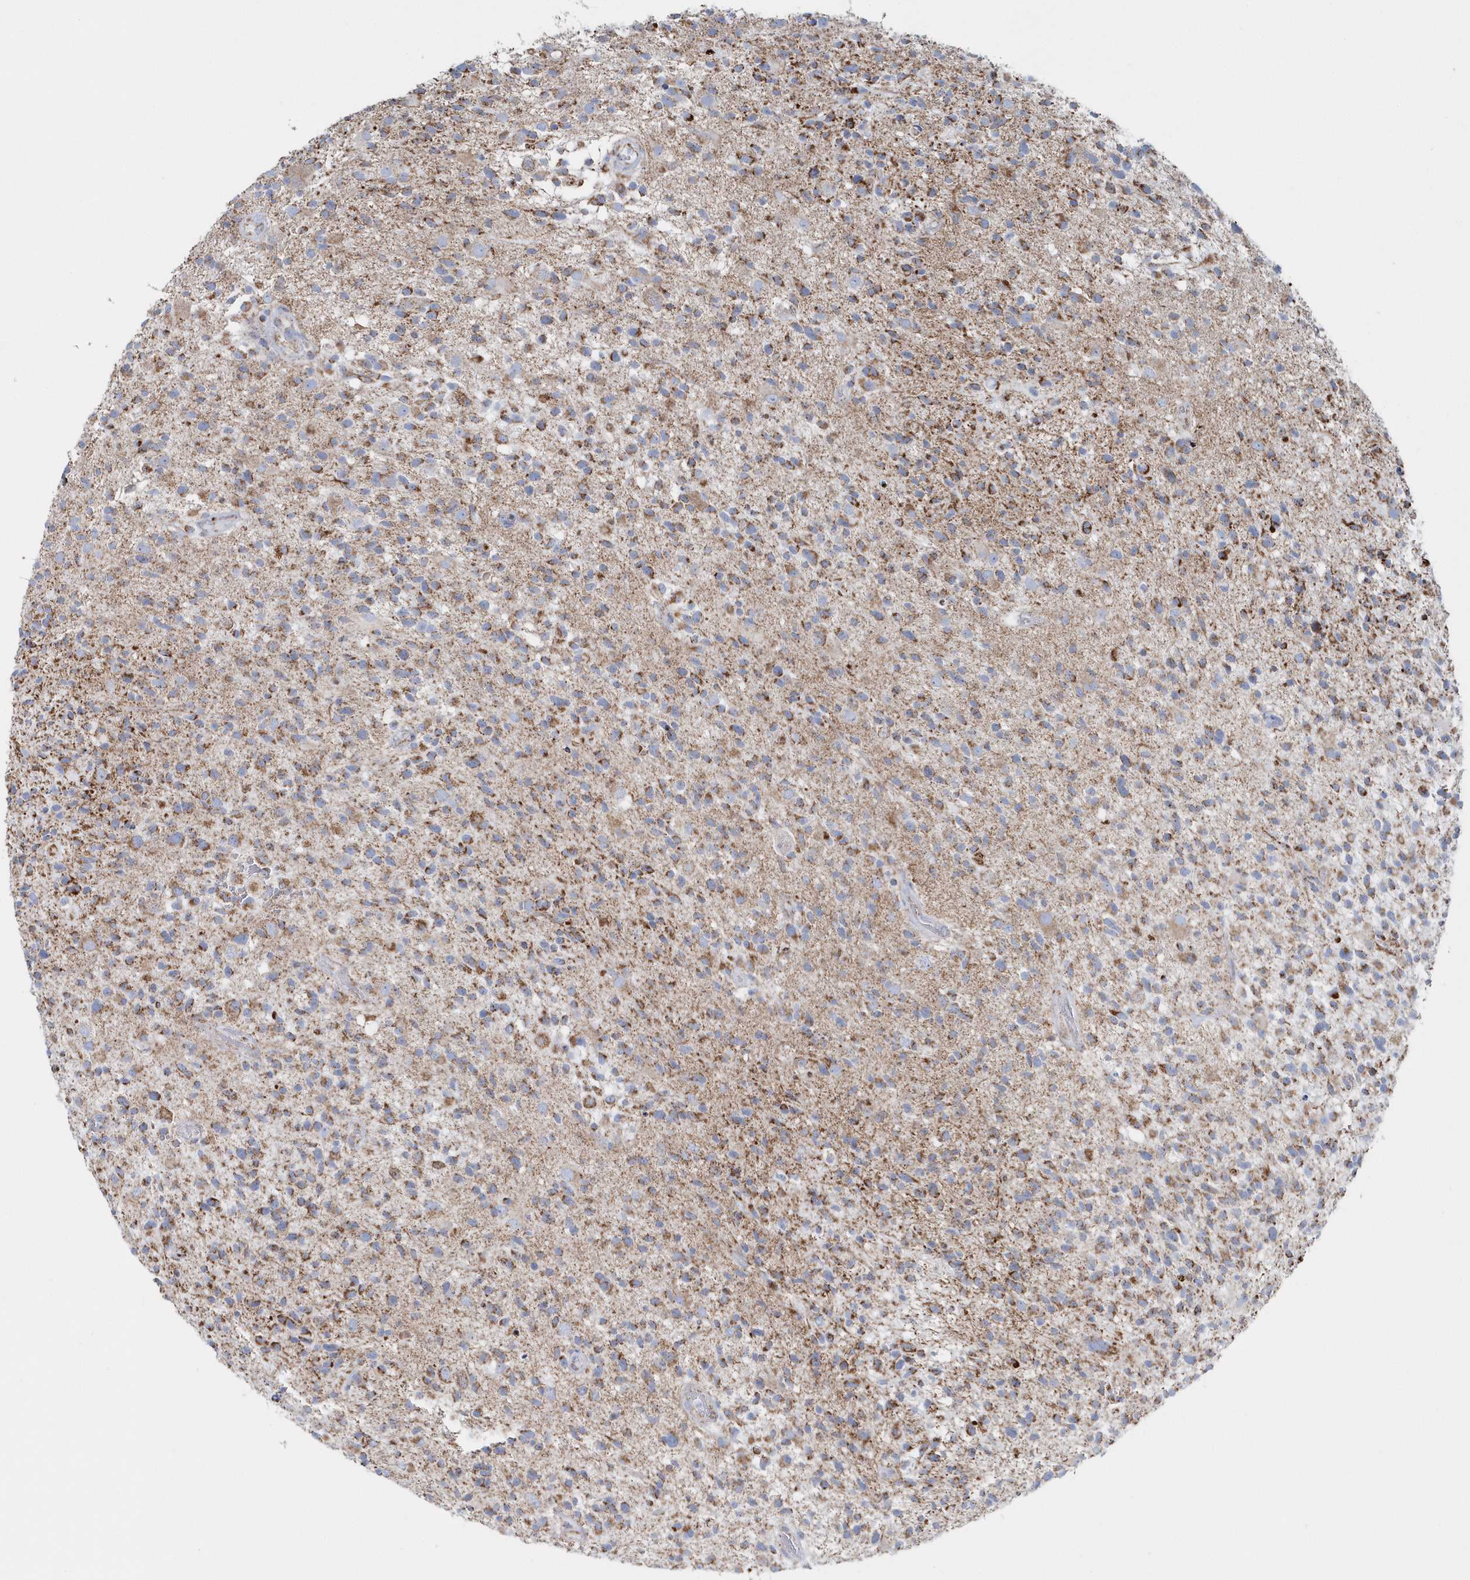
{"staining": {"intensity": "moderate", "quantity": ">75%", "location": "cytoplasmic/membranous"}, "tissue": "glioma", "cell_type": "Tumor cells", "image_type": "cancer", "snomed": [{"axis": "morphology", "description": "Glioma, malignant, High grade"}, {"axis": "morphology", "description": "Glioblastoma, NOS"}, {"axis": "topography", "description": "Brain"}], "caption": "Immunohistochemistry image of human glioblastoma stained for a protein (brown), which shows medium levels of moderate cytoplasmic/membranous expression in approximately >75% of tumor cells.", "gene": "TMCO6", "patient": {"sex": "male", "age": 60}}